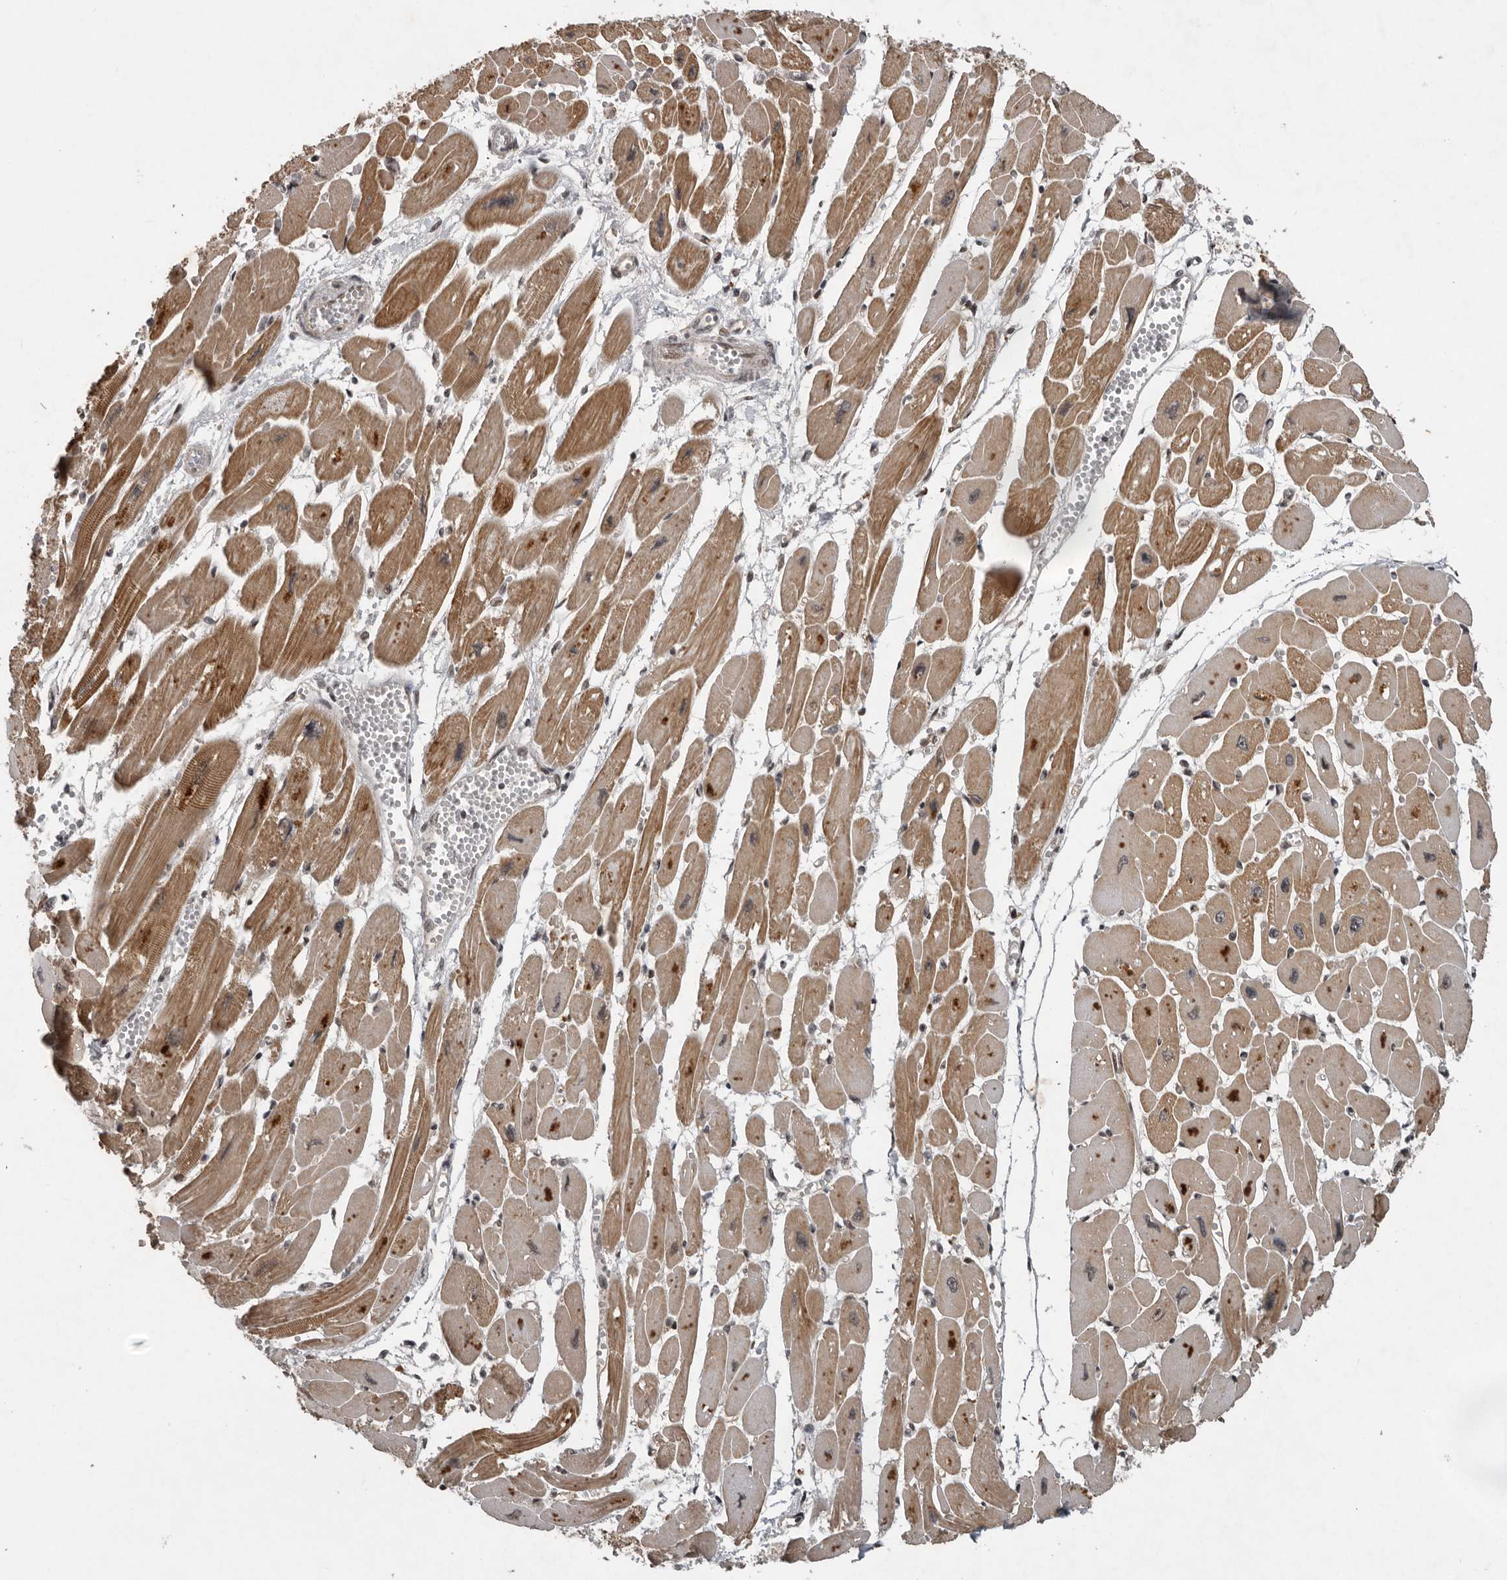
{"staining": {"intensity": "moderate", "quantity": ">75%", "location": "cytoplasmic/membranous"}, "tissue": "heart muscle", "cell_type": "Cardiomyocytes", "image_type": "normal", "snomed": [{"axis": "morphology", "description": "Normal tissue, NOS"}, {"axis": "topography", "description": "Heart"}], "caption": "Protein staining of unremarkable heart muscle demonstrates moderate cytoplasmic/membranous staining in approximately >75% of cardiomyocytes.", "gene": "CDC27", "patient": {"sex": "female", "age": 54}}